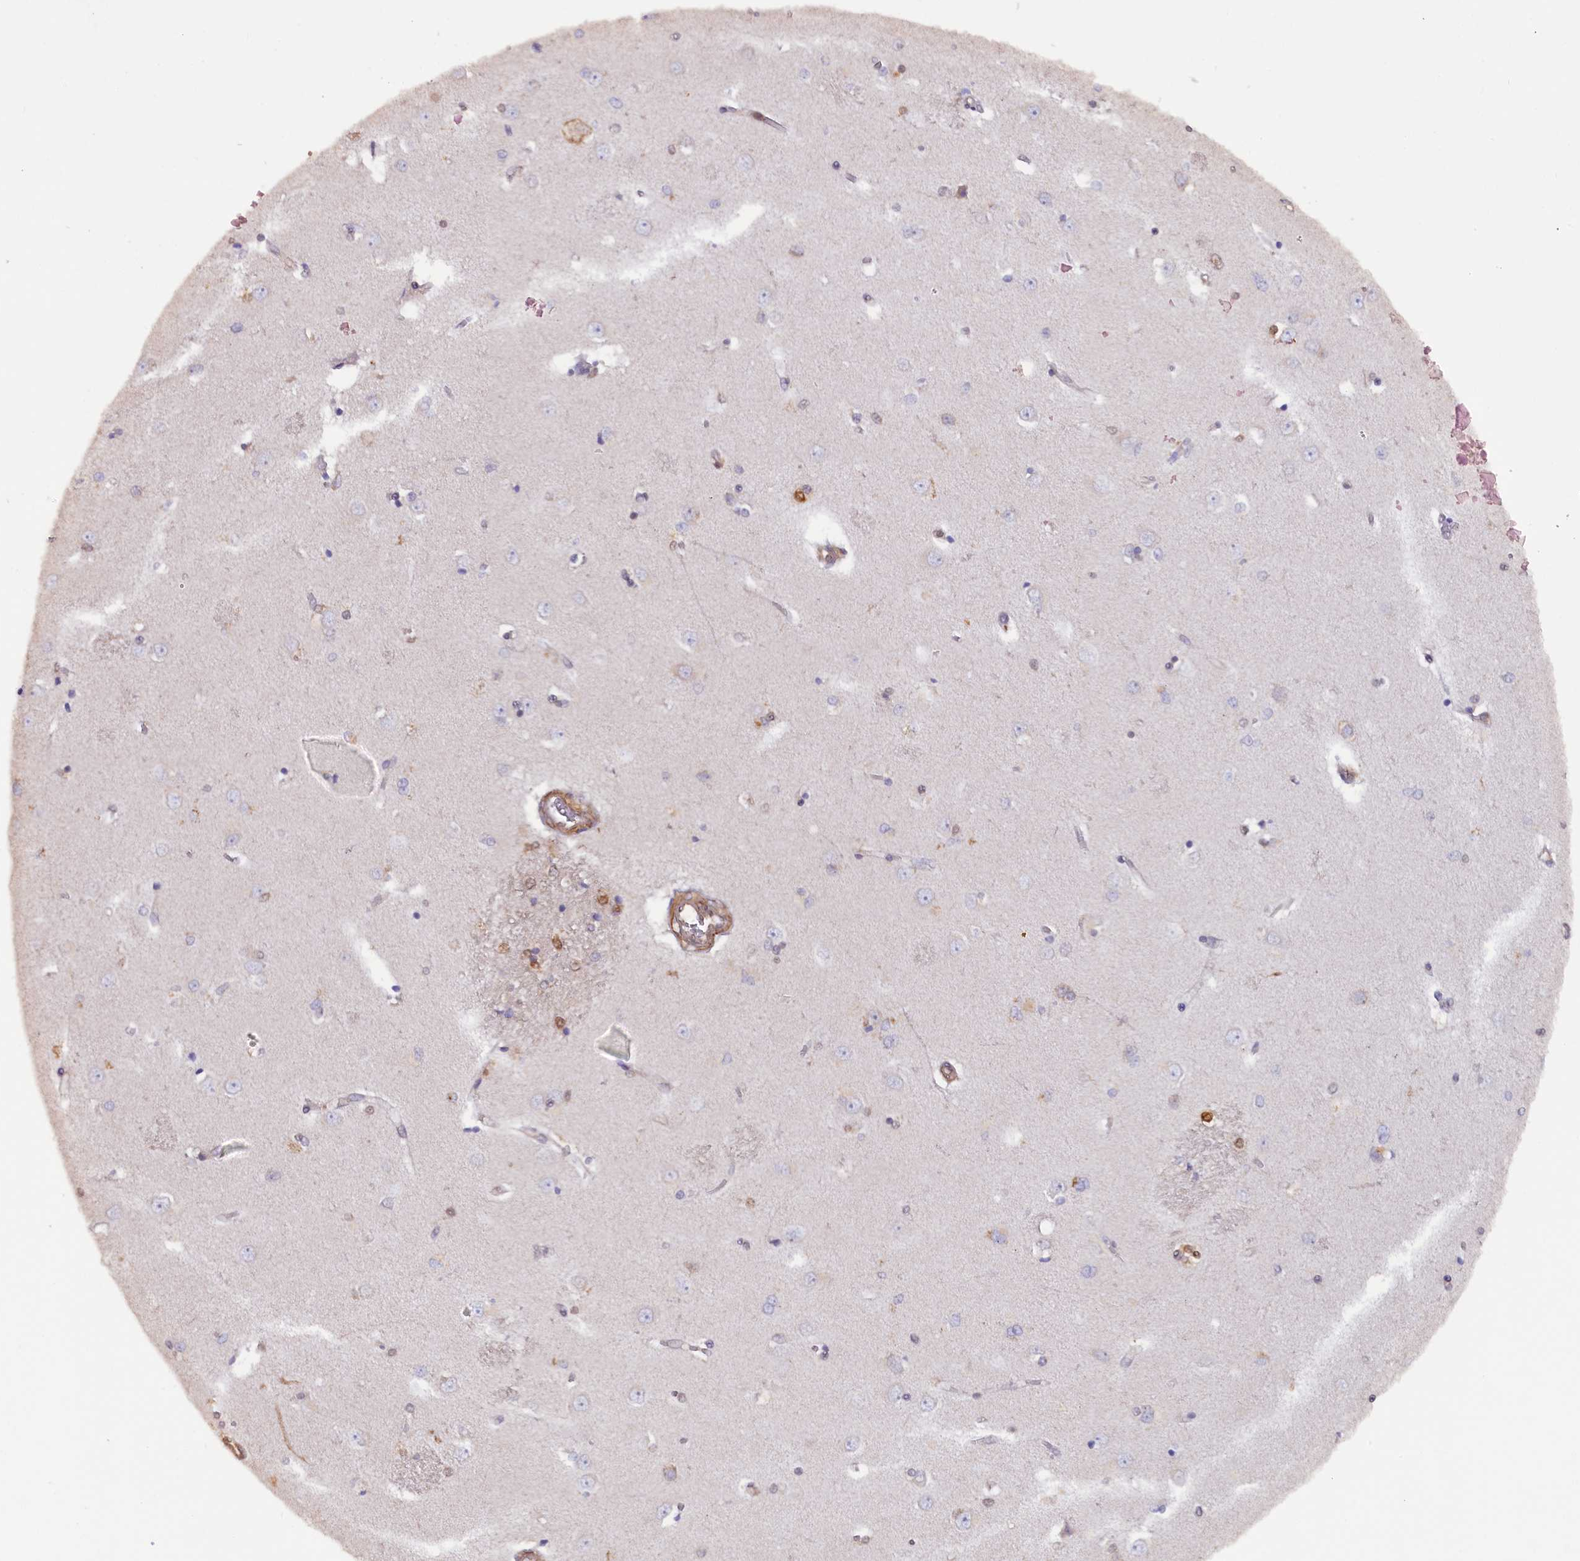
{"staining": {"intensity": "moderate", "quantity": "<25%", "location": "cytoplasmic/membranous,nuclear"}, "tissue": "caudate", "cell_type": "Glial cells", "image_type": "normal", "snomed": [{"axis": "morphology", "description": "Normal tissue, NOS"}, {"axis": "topography", "description": "Lateral ventricle wall"}], "caption": "DAB immunohistochemical staining of unremarkable caudate exhibits moderate cytoplasmic/membranous,nuclear protein positivity in about <25% of glial cells. The staining is performed using DAB brown chromogen to label protein expression. The nuclei are counter-stained blue using hematoxylin.", "gene": "JPT2", "patient": {"sex": "male", "age": 37}}